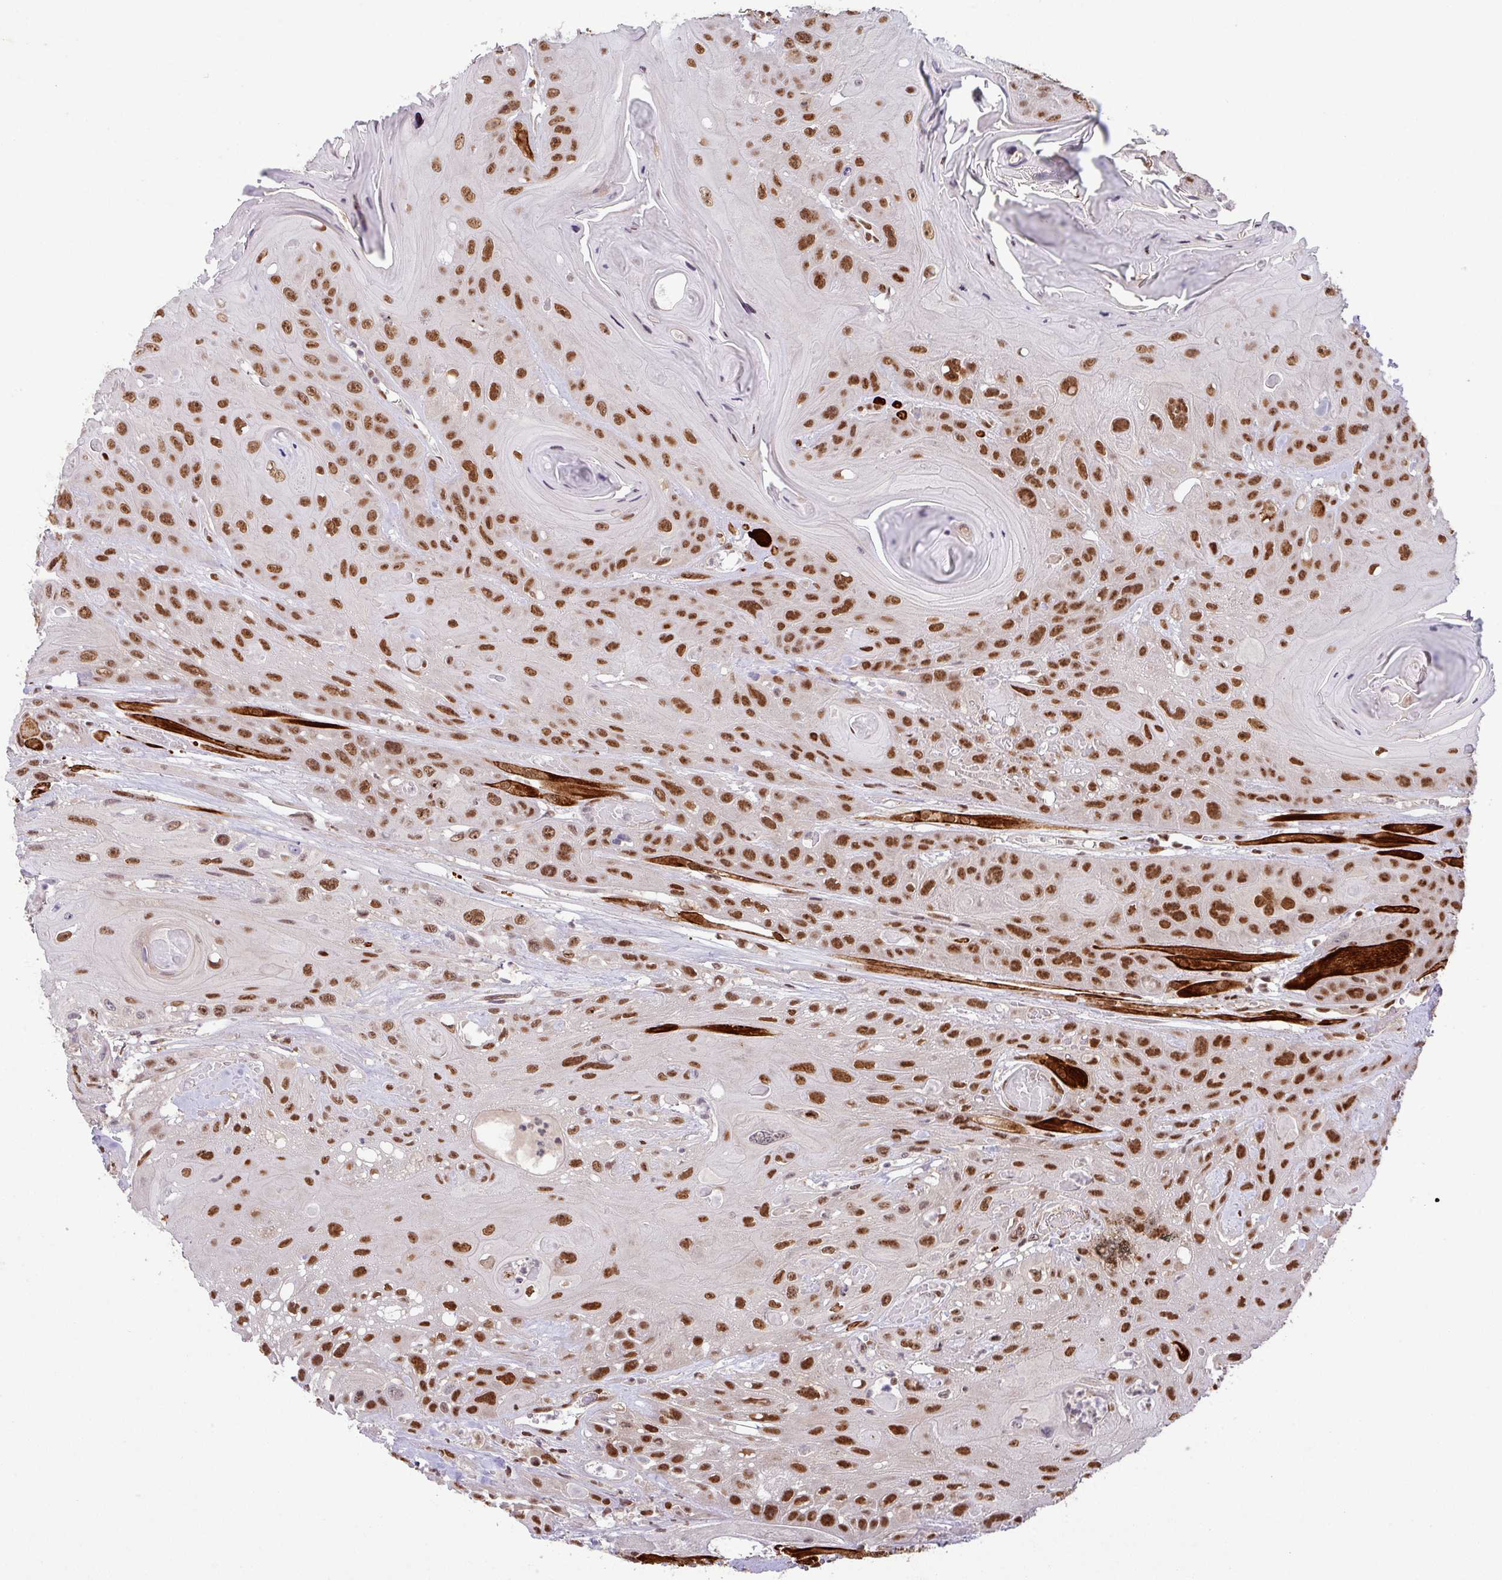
{"staining": {"intensity": "strong", "quantity": ">75%", "location": "nuclear"}, "tissue": "head and neck cancer", "cell_type": "Tumor cells", "image_type": "cancer", "snomed": [{"axis": "morphology", "description": "Squamous cell carcinoma, NOS"}, {"axis": "topography", "description": "Head-Neck"}], "caption": "Protein expression analysis of head and neck squamous cell carcinoma reveals strong nuclear expression in about >75% of tumor cells.", "gene": "SRSF2", "patient": {"sex": "female", "age": 59}}